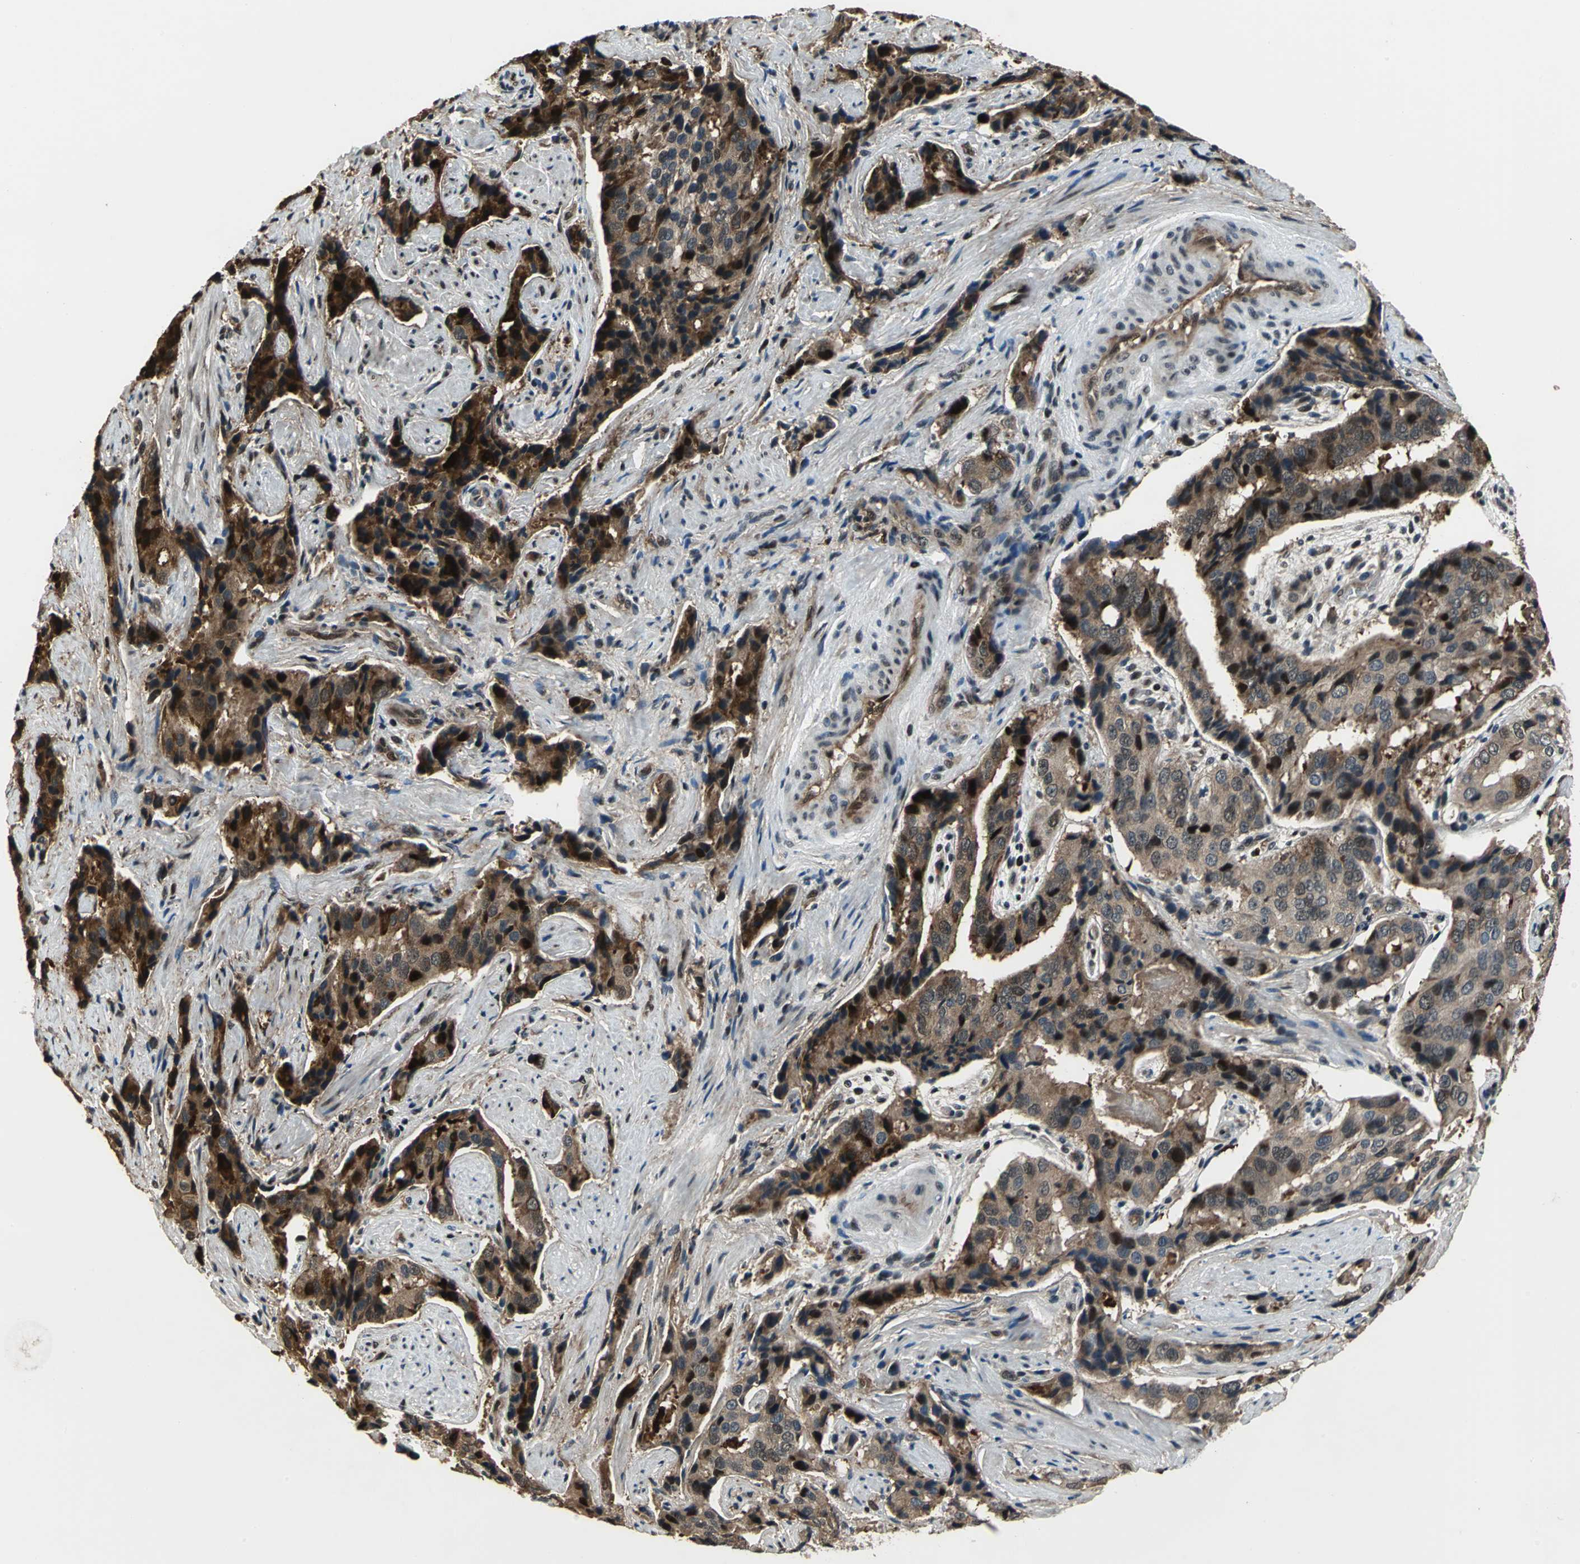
{"staining": {"intensity": "moderate", "quantity": ">75%", "location": "cytoplasmic/membranous,nuclear"}, "tissue": "prostate cancer", "cell_type": "Tumor cells", "image_type": "cancer", "snomed": [{"axis": "morphology", "description": "Adenocarcinoma, High grade"}, {"axis": "topography", "description": "Prostate"}], "caption": "The micrograph shows a brown stain indicating the presence of a protein in the cytoplasmic/membranous and nuclear of tumor cells in prostate cancer. (brown staining indicates protein expression, while blue staining denotes nuclei).", "gene": "MIS18BP1", "patient": {"sex": "male", "age": 58}}